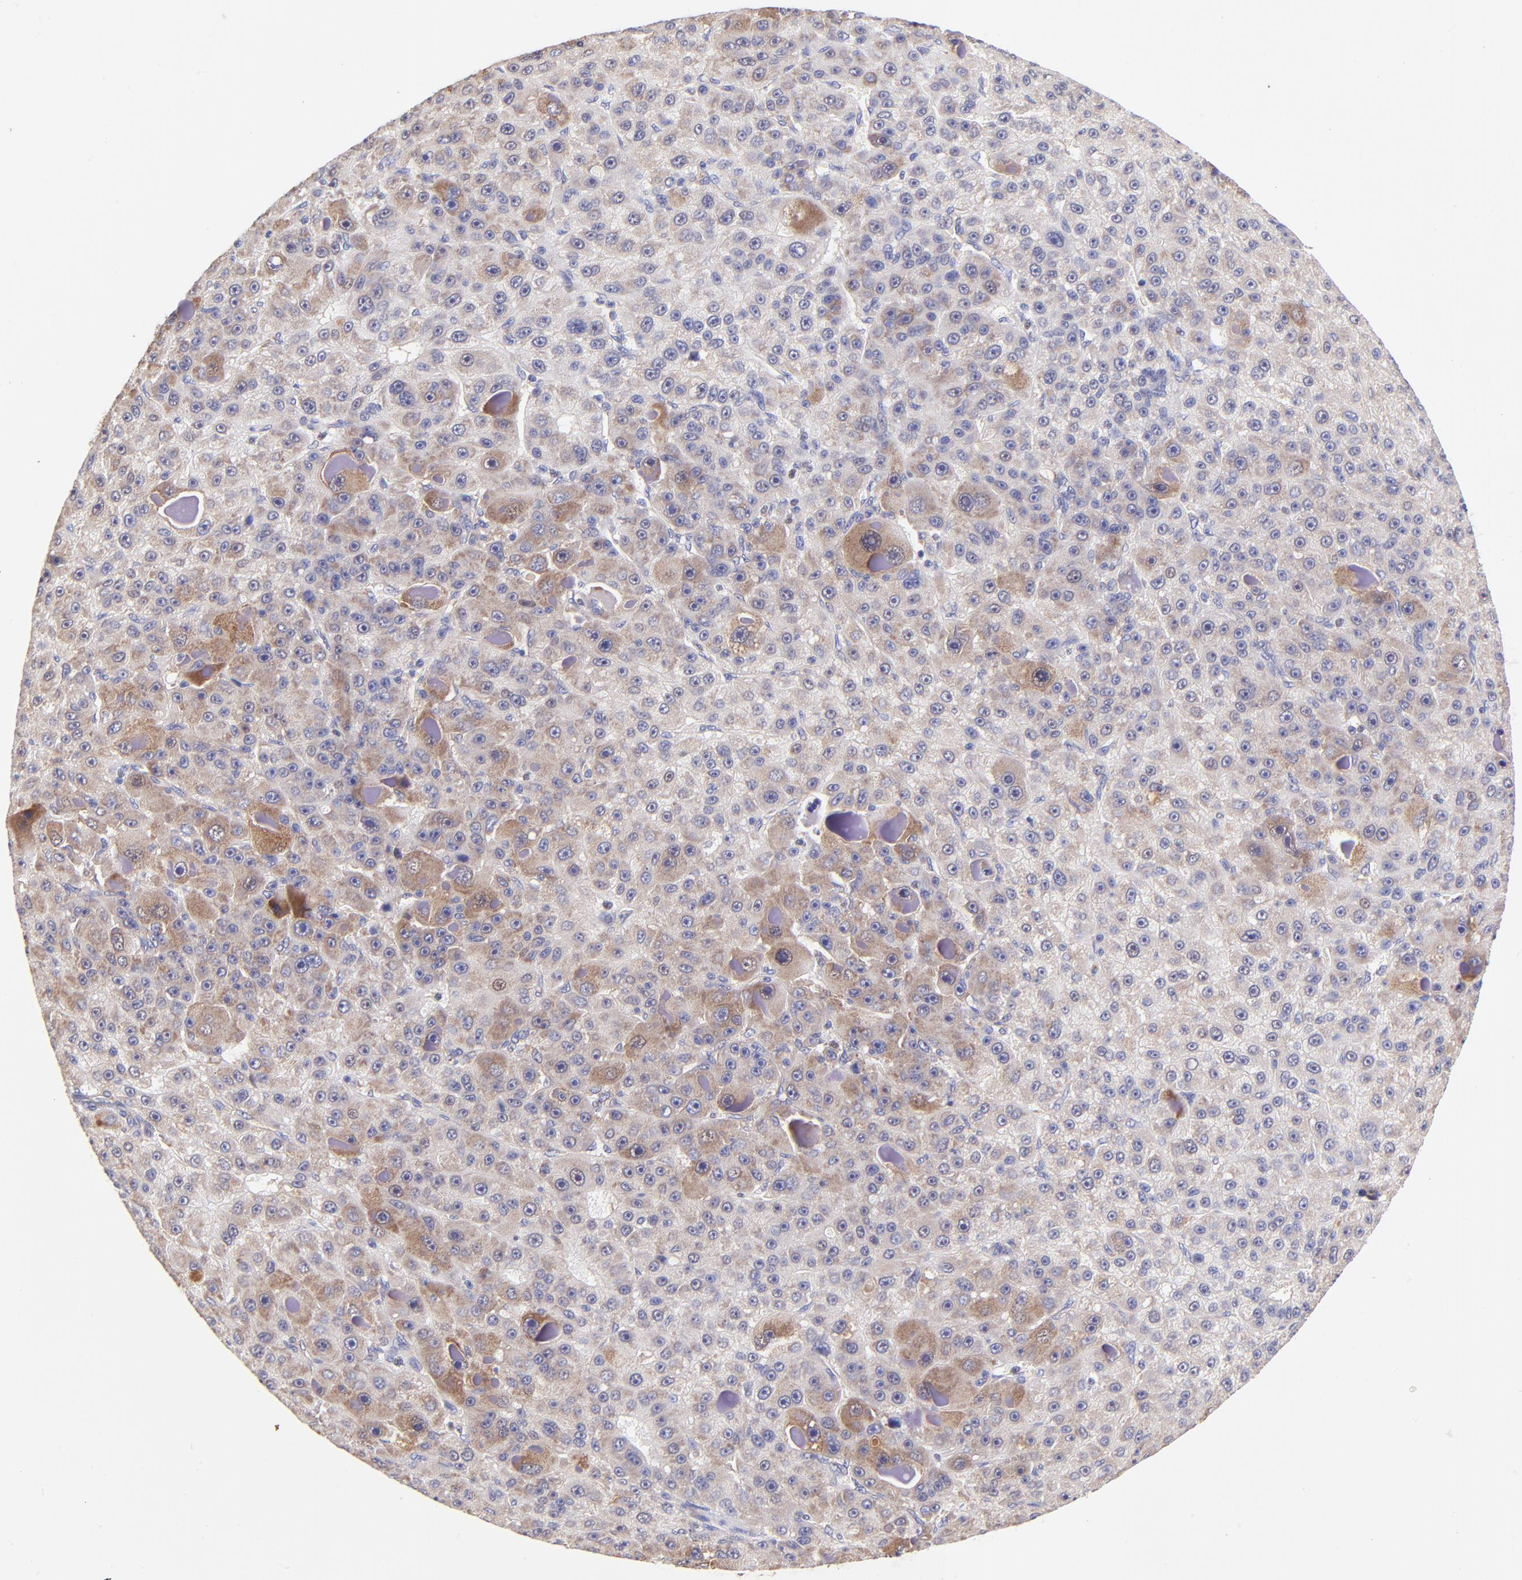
{"staining": {"intensity": "moderate", "quantity": "25%-75%", "location": "cytoplasmic/membranous"}, "tissue": "liver cancer", "cell_type": "Tumor cells", "image_type": "cancer", "snomed": [{"axis": "morphology", "description": "Carcinoma, Hepatocellular, NOS"}, {"axis": "topography", "description": "Liver"}], "caption": "Human liver cancer (hepatocellular carcinoma) stained for a protein (brown) demonstrates moderate cytoplasmic/membranous positive positivity in about 25%-75% of tumor cells.", "gene": "RPL11", "patient": {"sex": "male", "age": 76}}